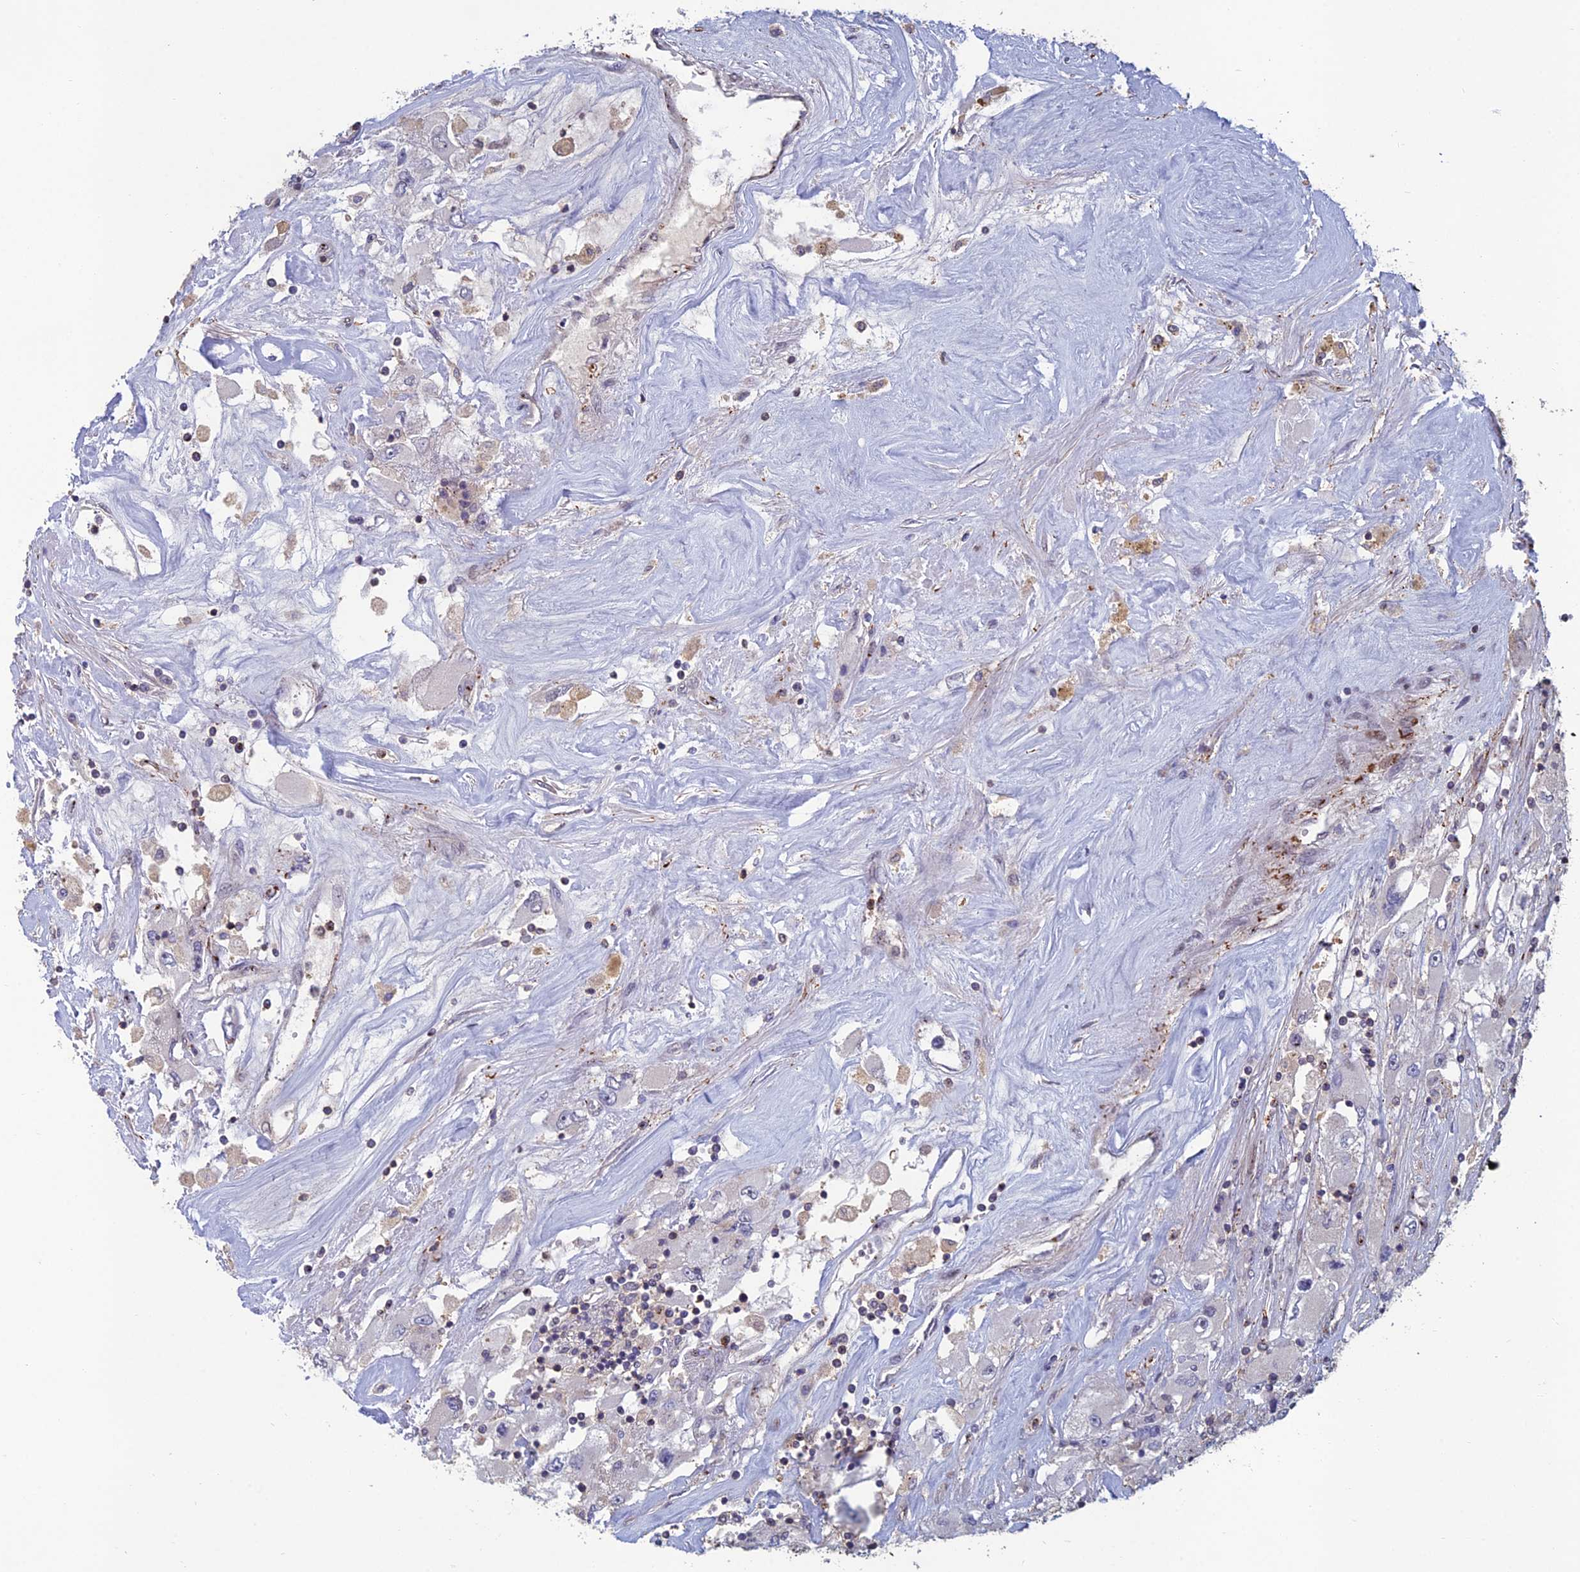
{"staining": {"intensity": "negative", "quantity": "none", "location": "none"}, "tissue": "renal cancer", "cell_type": "Tumor cells", "image_type": "cancer", "snomed": [{"axis": "morphology", "description": "Adenocarcinoma, NOS"}, {"axis": "topography", "description": "Kidney"}], "caption": "A micrograph of human renal cancer (adenocarcinoma) is negative for staining in tumor cells.", "gene": "C15orf62", "patient": {"sex": "female", "age": 52}}